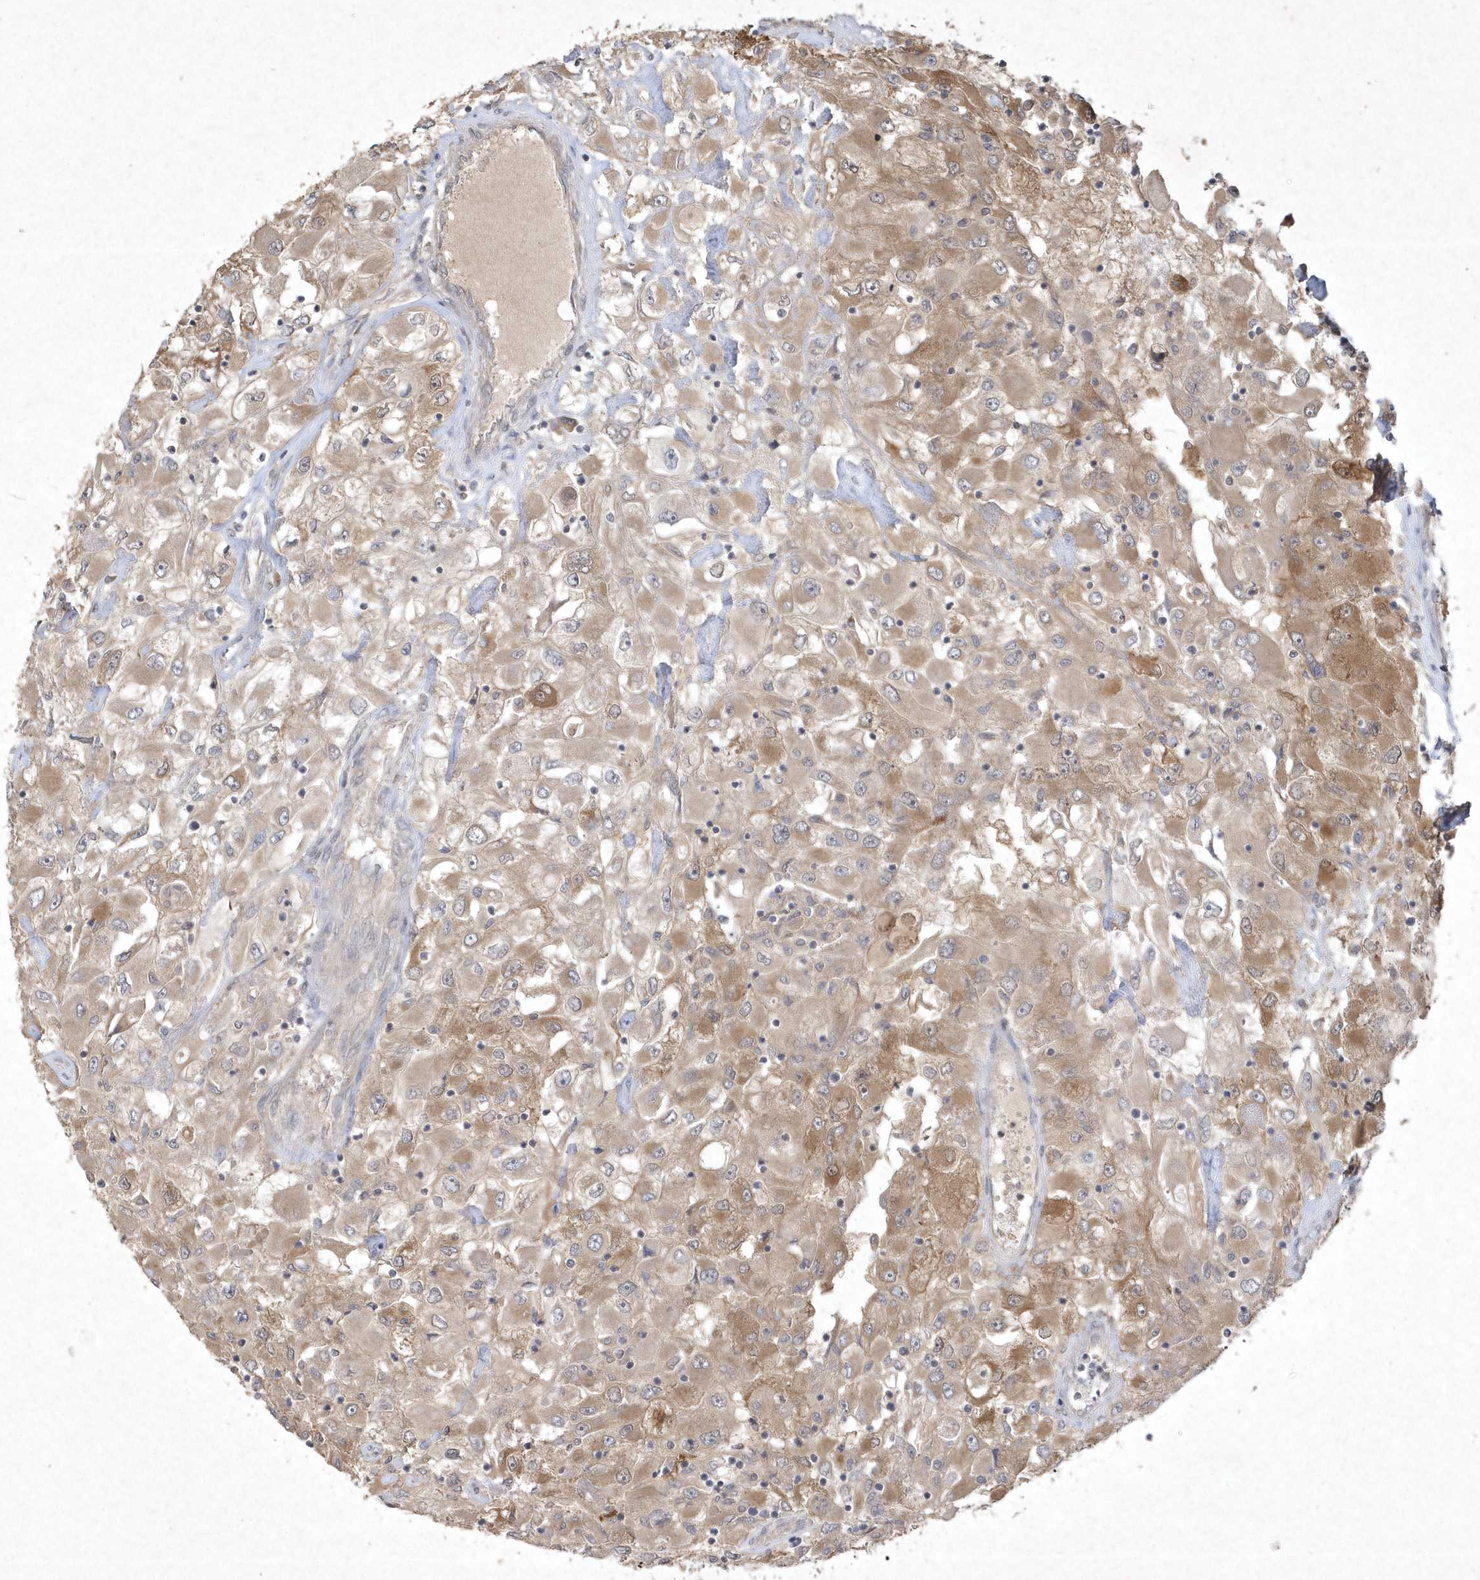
{"staining": {"intensity": "moderate", "quantity": ">75%", "location": "cytoplasmic/membranous"}, "tissue": "renal cancer", "cell_type": "Tumor cells", "image_type": "cancer", "snomed": [{"axis": "morphology", "description": "Adenocarcinoma, NOS"}, {"axis": "topography", "description": "Kidney"}], "caption": "Renal cancer (adenocarcinoma) stained with IHC demonstrates moderate cytoplasmic/membranous staining in about >75% of tumor cells. The staining was performed using DAB (3,3'-diaminobenzidine) to visualize the protein expression in brown, while the nuclei were stained in blue with hematoxylin (Magnification: 20x).", "gene": "AKR7A2", "patient": {"sex": "female", "age": 52}}